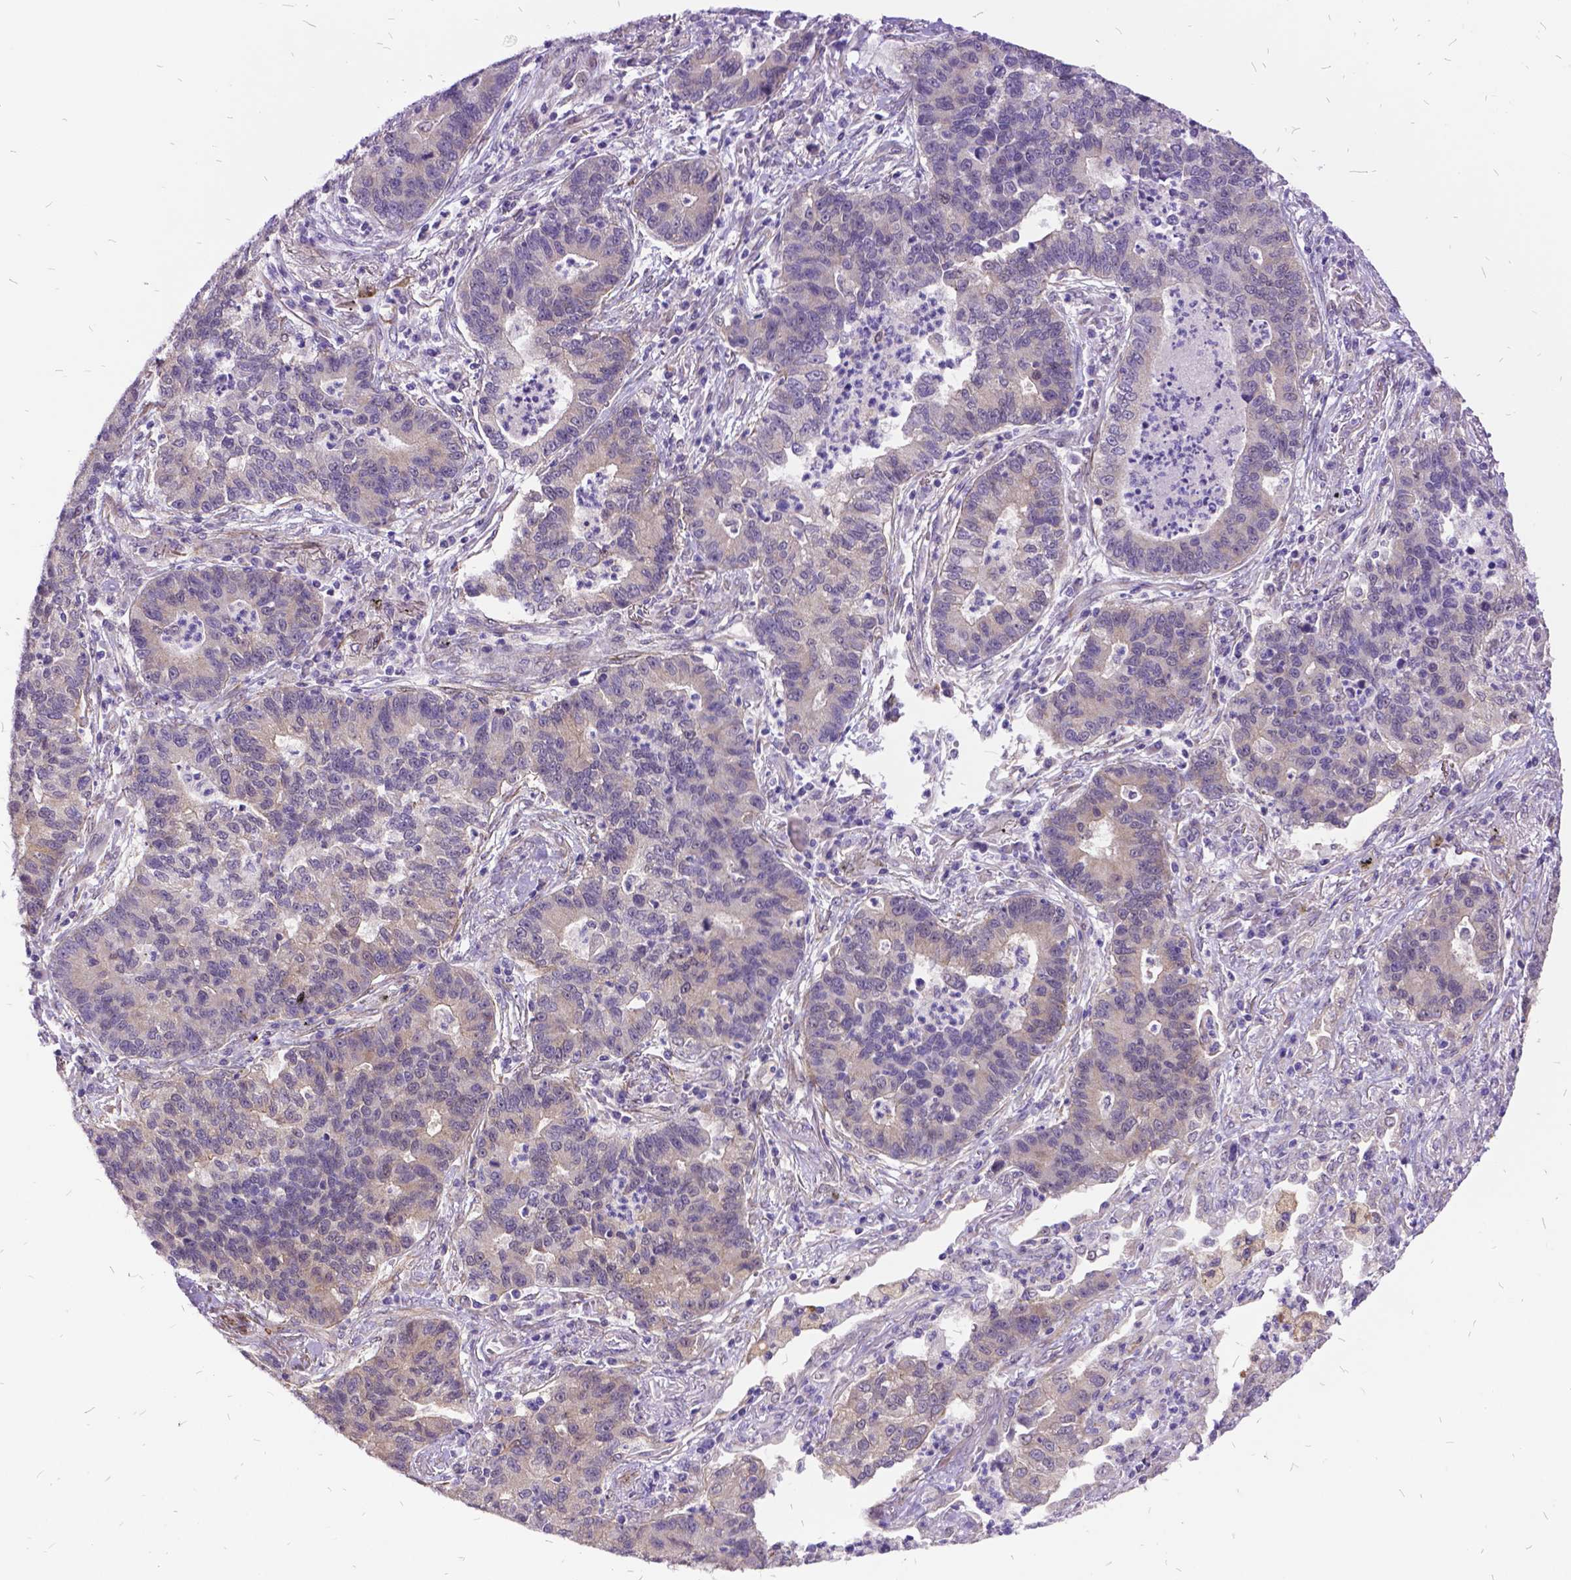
{"staining": {"intensity": "negative", "quantity": "none", "location": "none"}, "tissue": "lung cancer", "cell_type": "Tumor cells", "image_type": "cancer", "snomed": [{"axis": "morphology", "description": "Adenocarcinoma, NOS"}, {"axis": "topography", "description": "Lung"}], "caption": "Immunohistochemistry (IHC) of lung cancer (adenocarcinoma) shows no expression in tumor cells.", "gene": "GRB7", "patient": {"sex": "female", "age": 57}}